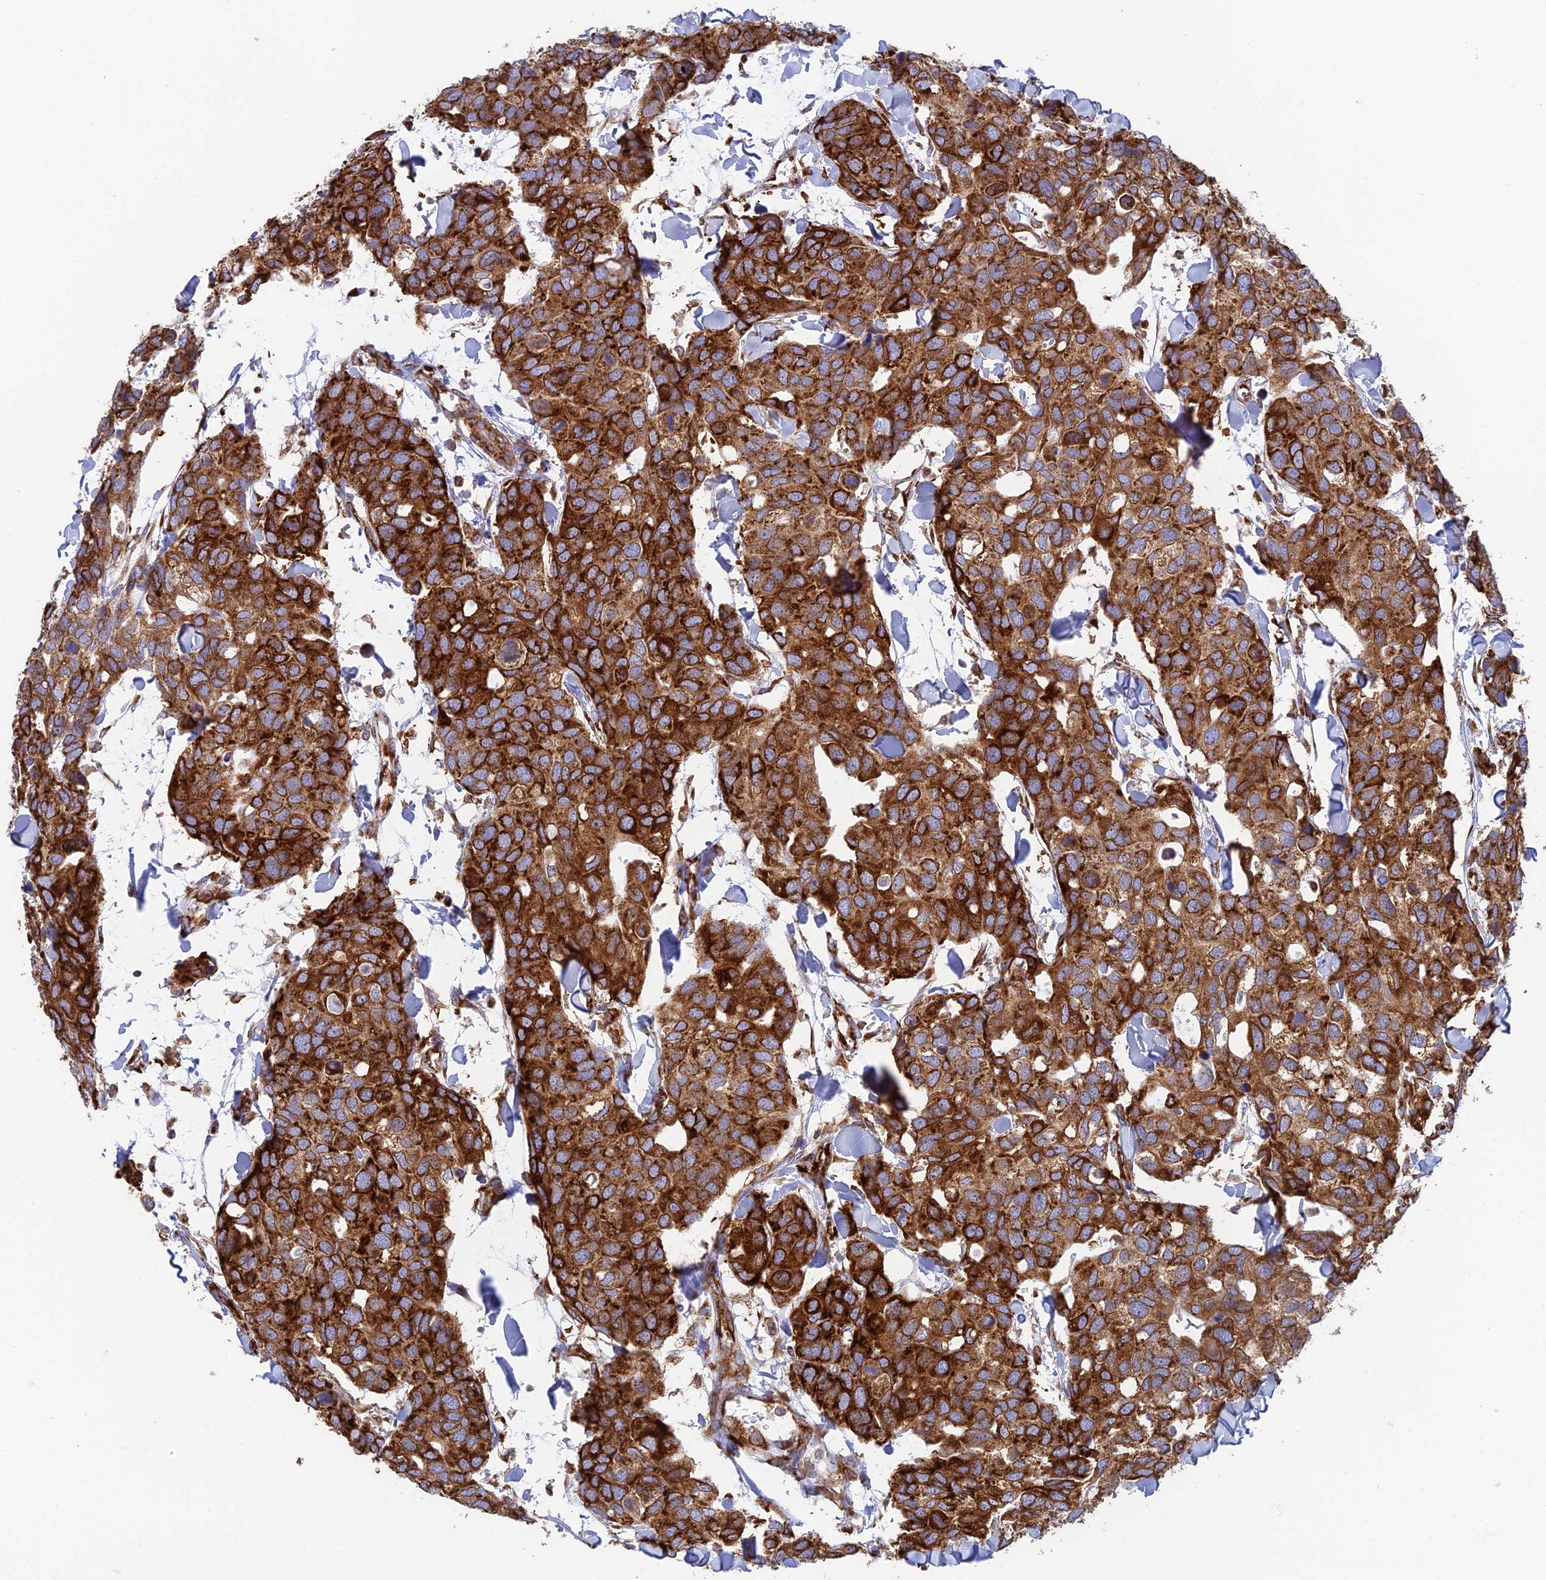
{"staining": {"intensity": "strong", "quantity": ">75%", "location": "cytoplasmic/membranous"}, "tissue": "breast cancer", "cell_type": "Tumor cells", "image_type": "cancer", "snomed": [{"axis": "morphology", "description": "Duct carcinoma"}, {"axis": "topography", "description": "Breast"}], "caption": "Infiltrating ductal carcinoma (breast) was stained to show a protein in brown. There is high levels of strong cytoplasmic/membranous staining in about >75% of tumor cells.", "gene": "CCDC69", "patient": {"sex": "female", "age": 83}}